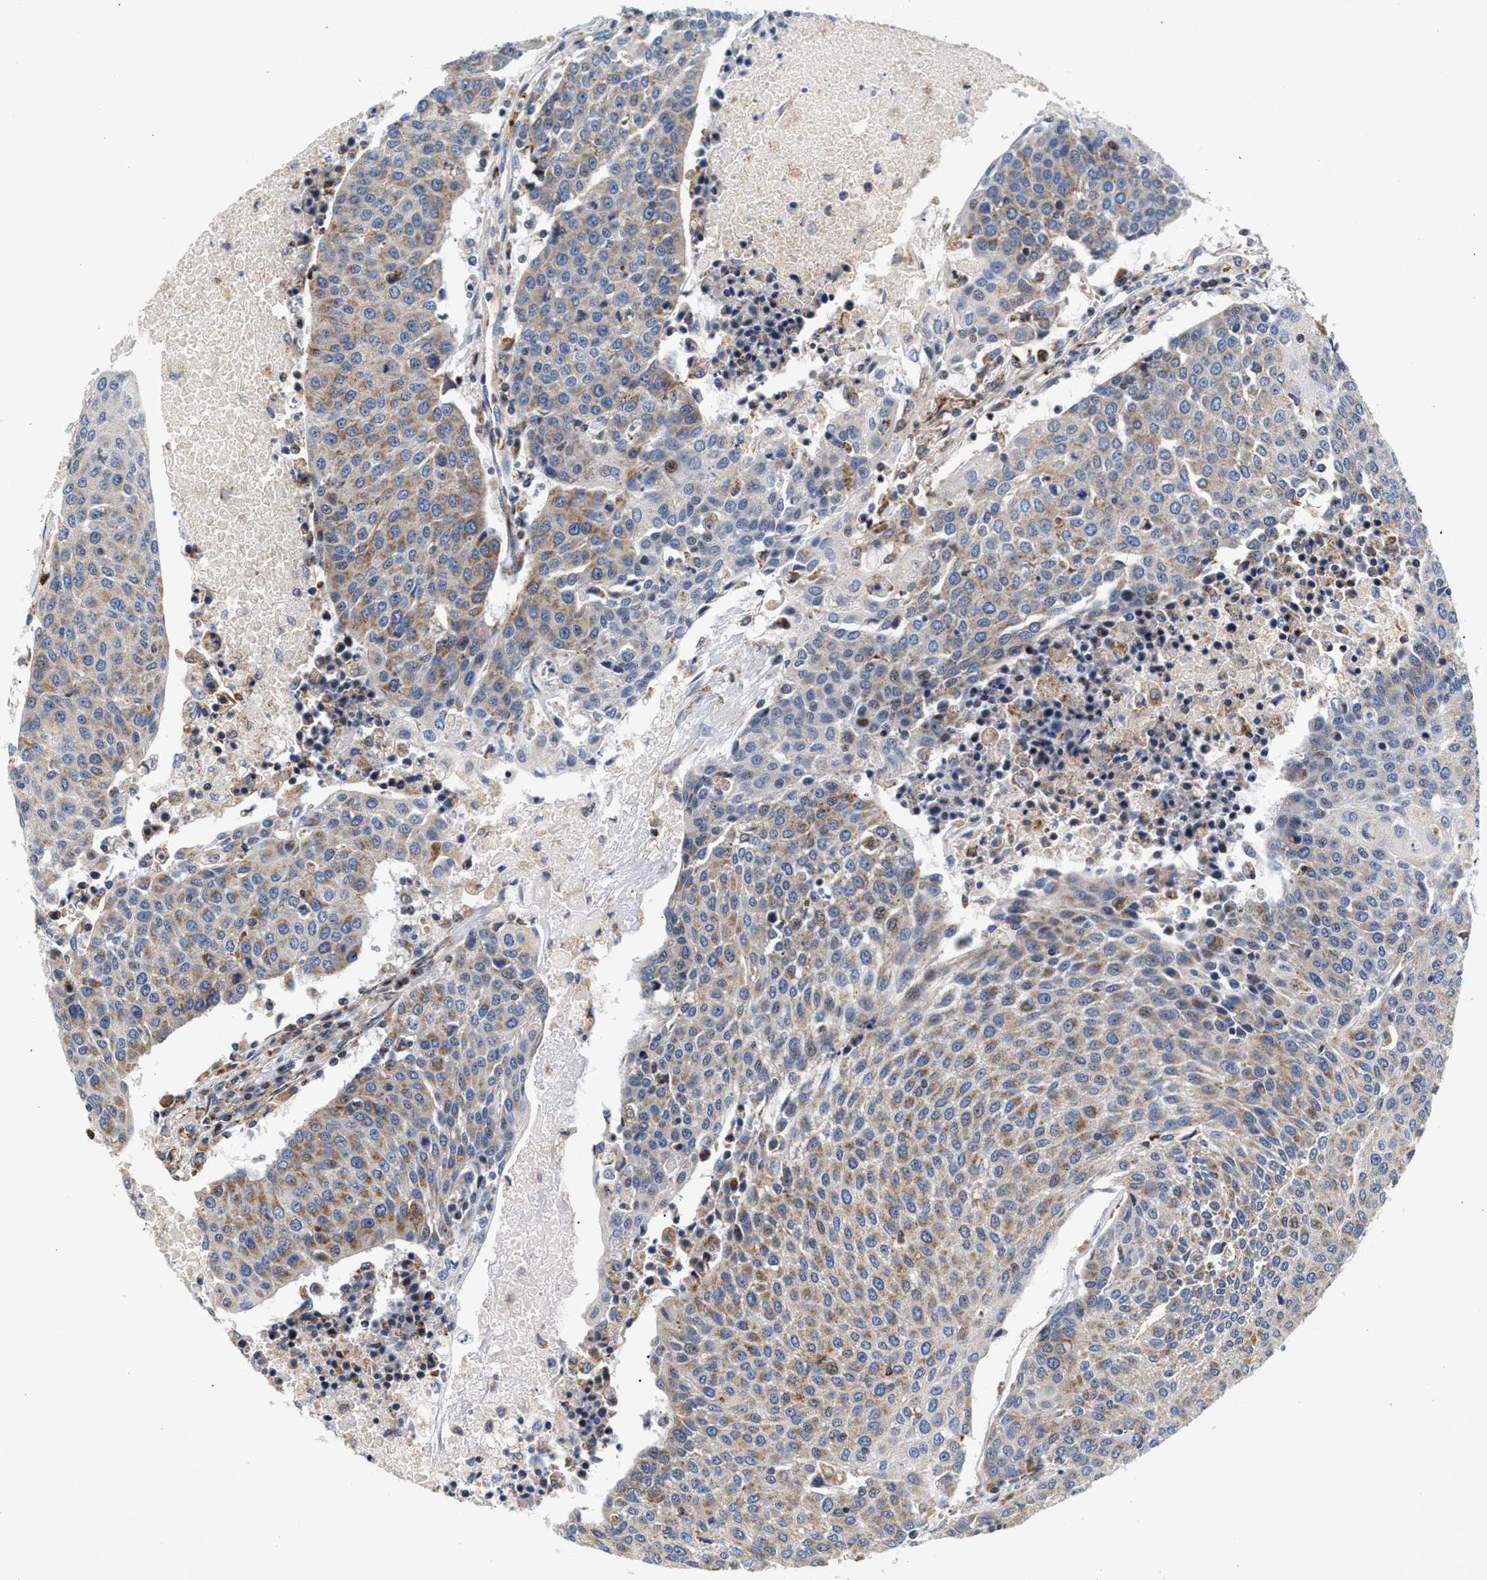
{"staining": {"intensity": "weak", "quantity": "25%-75%", "location": "cytoplasmic/membranous"}, "tissue": "urothelial cancer", "cell_type": "Tumor cells", "image_type": "cancer", "snomed": [{"axis": "morphology", "description": "Urothelial carcinoma, High grade"}, {"axis": "topography", "description": "Urinary bladder"}], "caption": "About 25%-75% of tumor cells in urothelial cancer show weak cytoplasmic/membranous protein positivity as visualized by brown immunohistochemical staining.", "gene": "SGK1", "patient": {"sex": "female", "age": 85}}